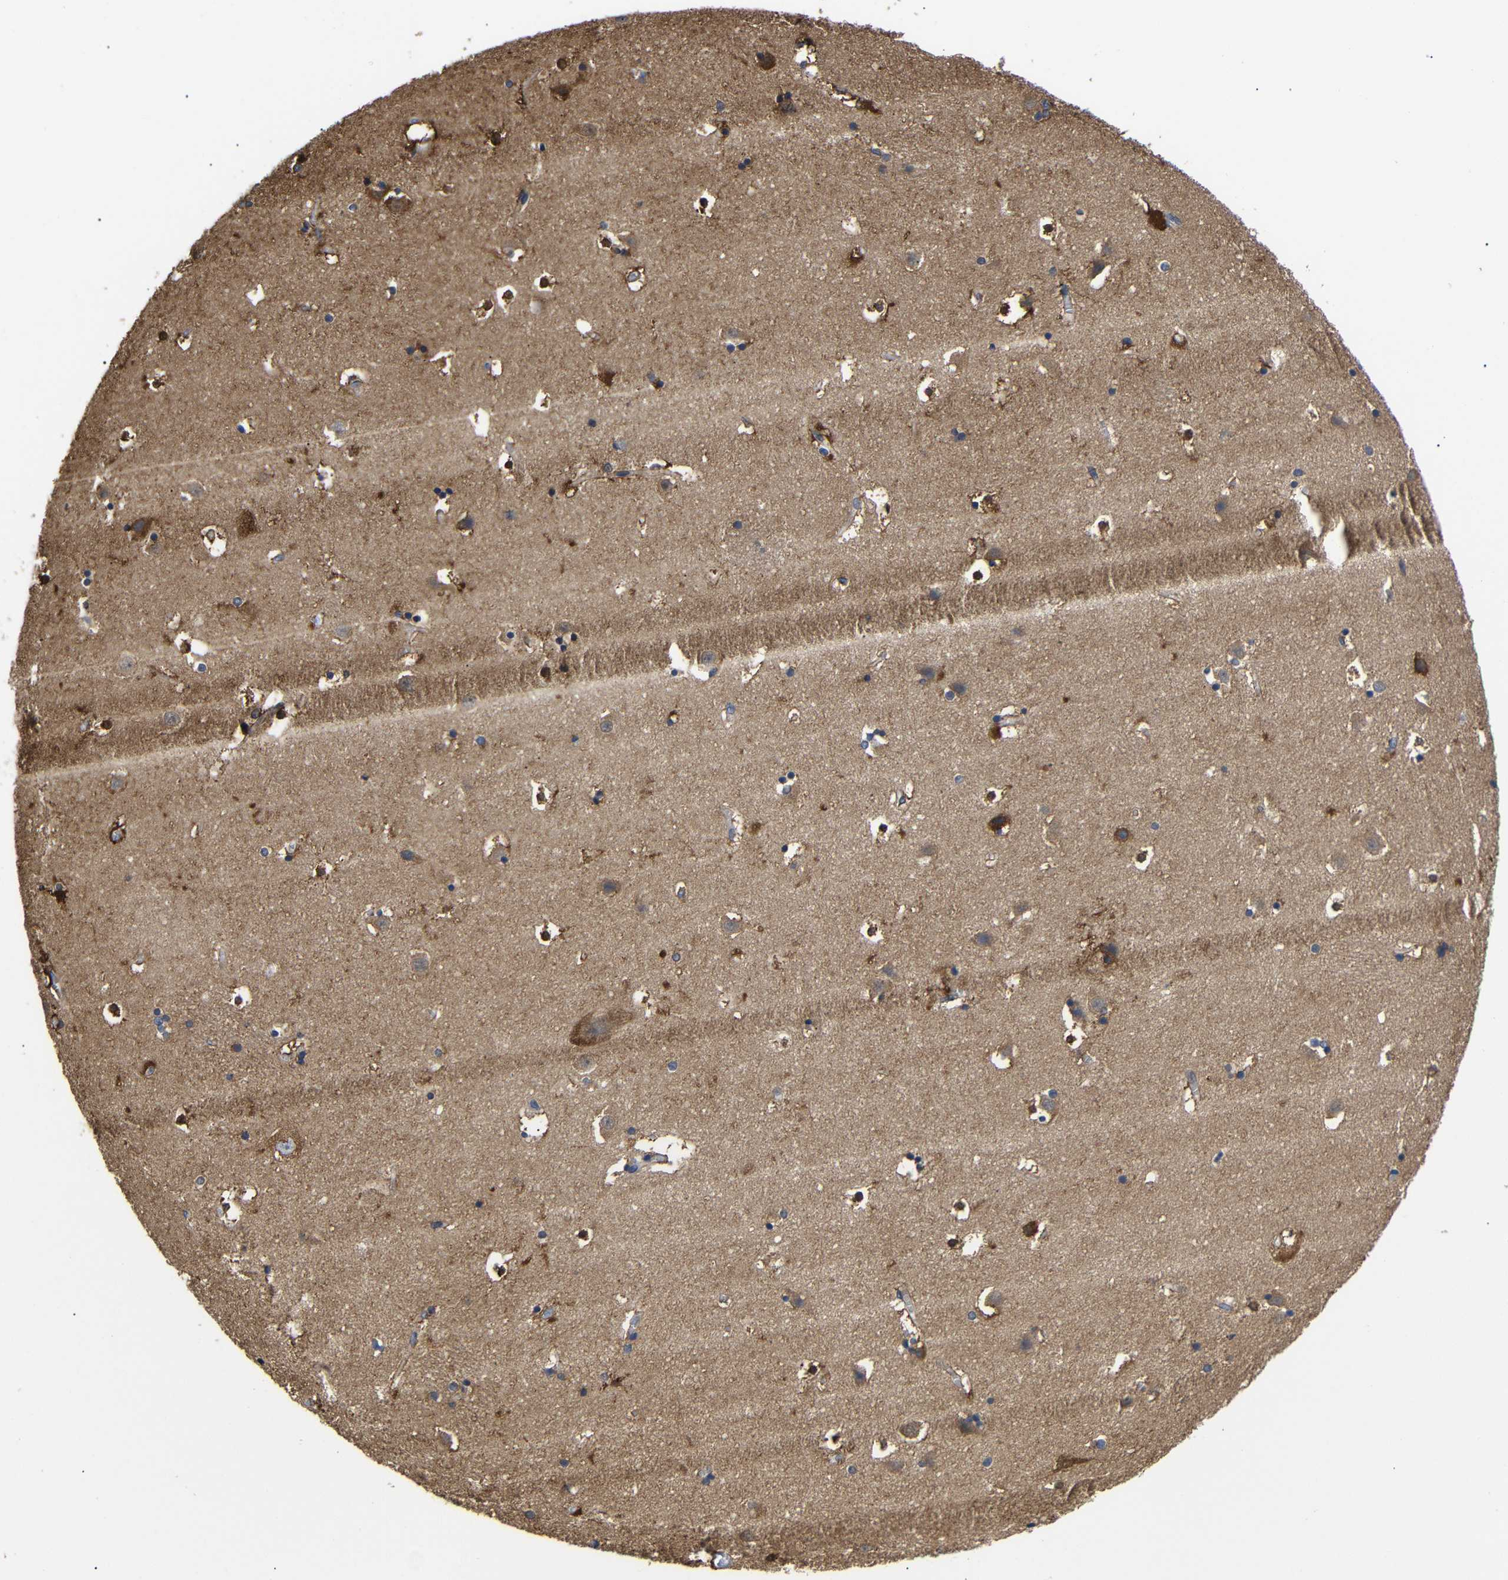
{"staining": {"intensity": "moderate", "quantity": "25%-75%", "location": "cytoplasmic/membranous"}, "tissue": "caudate", "cell_type": "Glial cells", "image_type": "normal", "snomed": [{"axis": "morphology", "description": "Normal tissue, NOS"}, {"axis": "topography", "description": "Lateral ventricle wall"}], "caption": "Human caudate stained with a brown dye demonstrates moderate cytoplasmic/membranous positive positivity in approximately 25%-75% of glial cells.", "gene": "LRRCC1", "patient": {"sex": "male", "age": 45}}